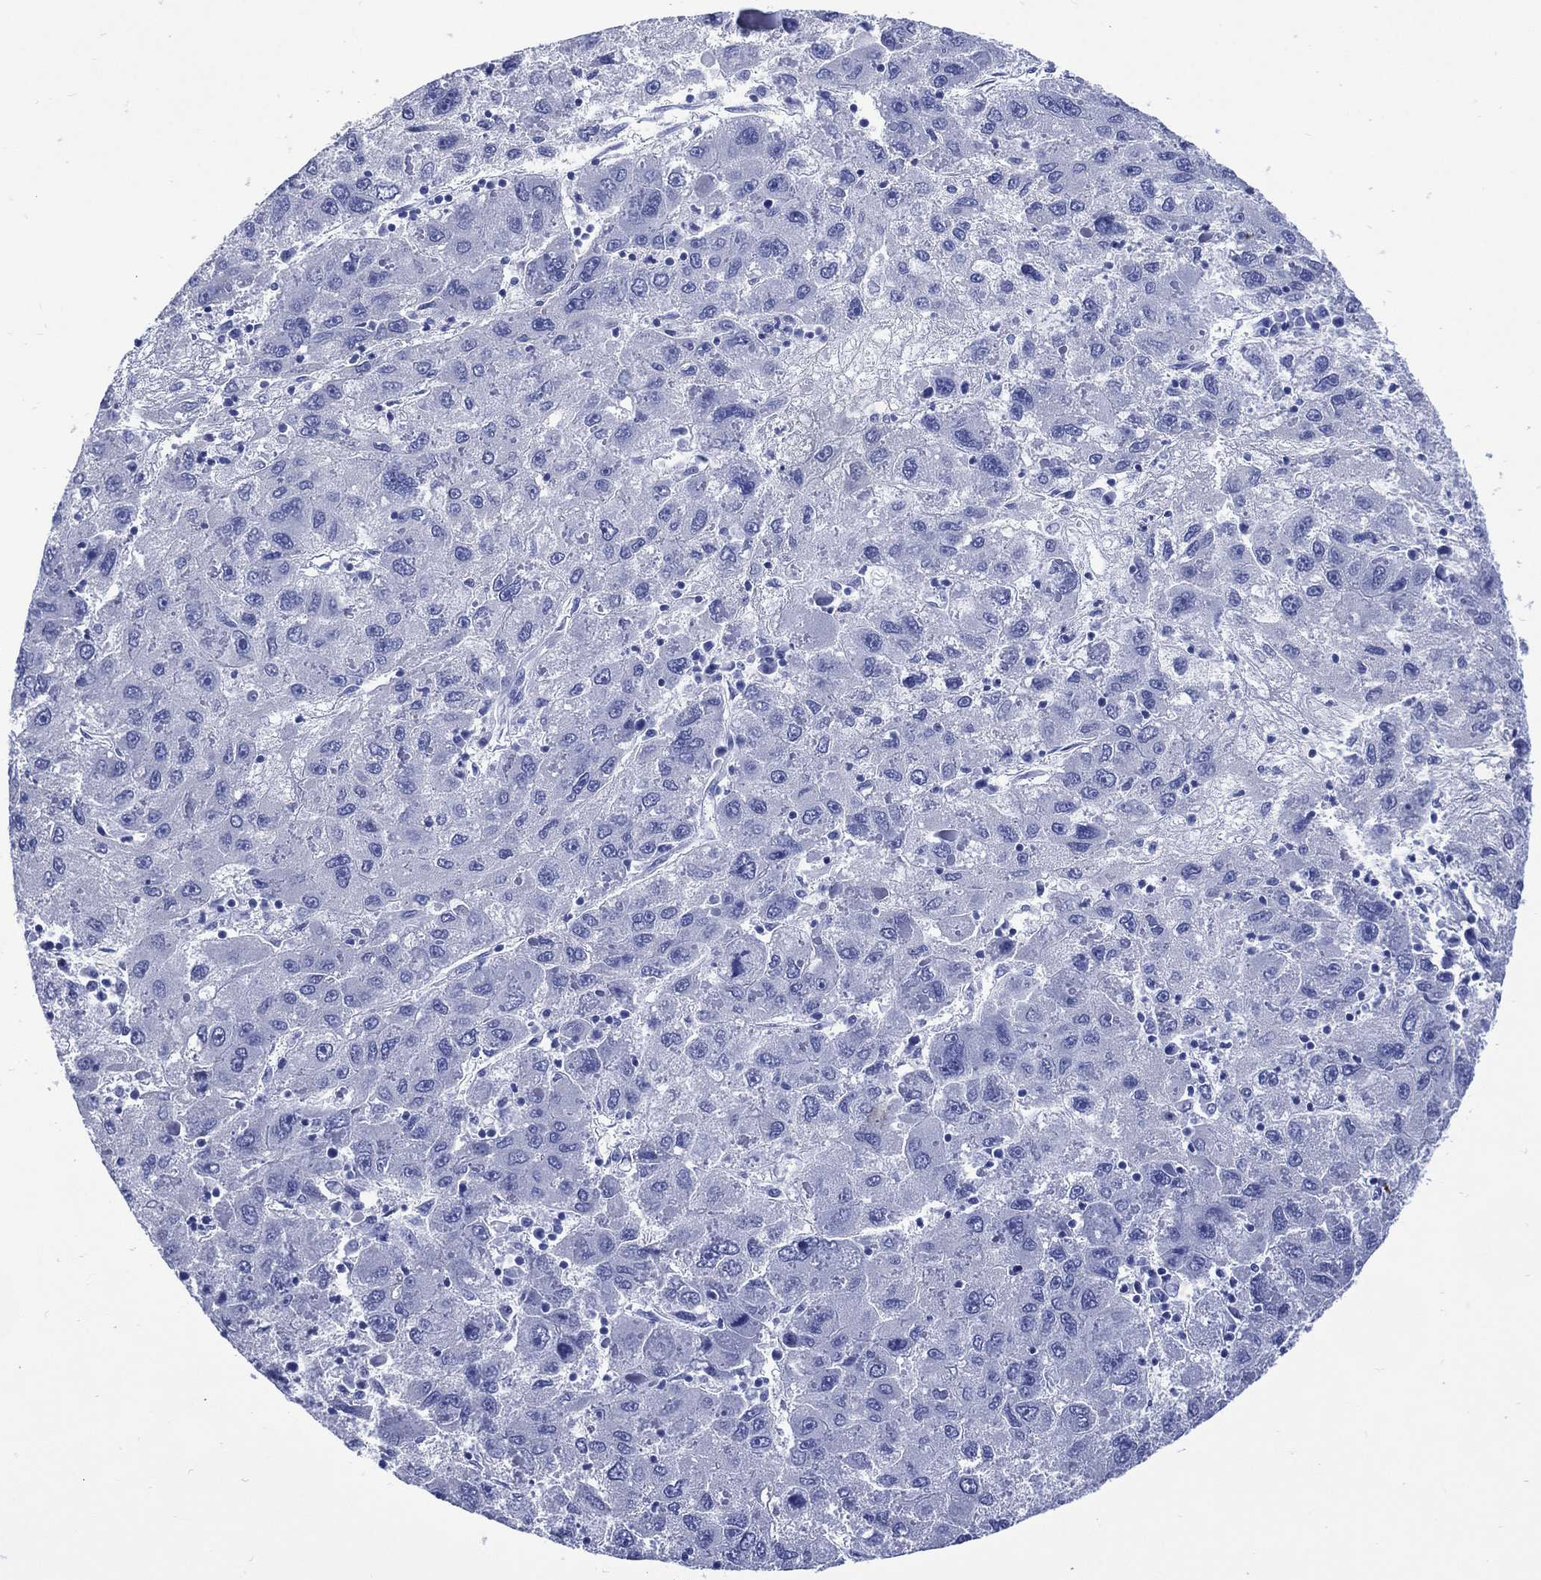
{"staining": {"intensity": "negative", "quantity": "none", "location": "none"}, "tissue": "liver cancer", "cell_type": "Tumor cells", "image_type": "cancer", "snomed": [{"axis": "morphology", "description": "Carcinoma, Hepatocellular, NOS"}, {"axis": "topography", "description": "Liver"}], "caption": "Immunohistochemistry photomicrograph of neoplastic tissue: human liver hepatocellular carcinoma stained with DAB (3,3'-diaminobenzidine) demonstrates no significant protein expression in tumor cells.", "gene": "SHCBP1L", "patient": {"sex": "male", "age": 75}}